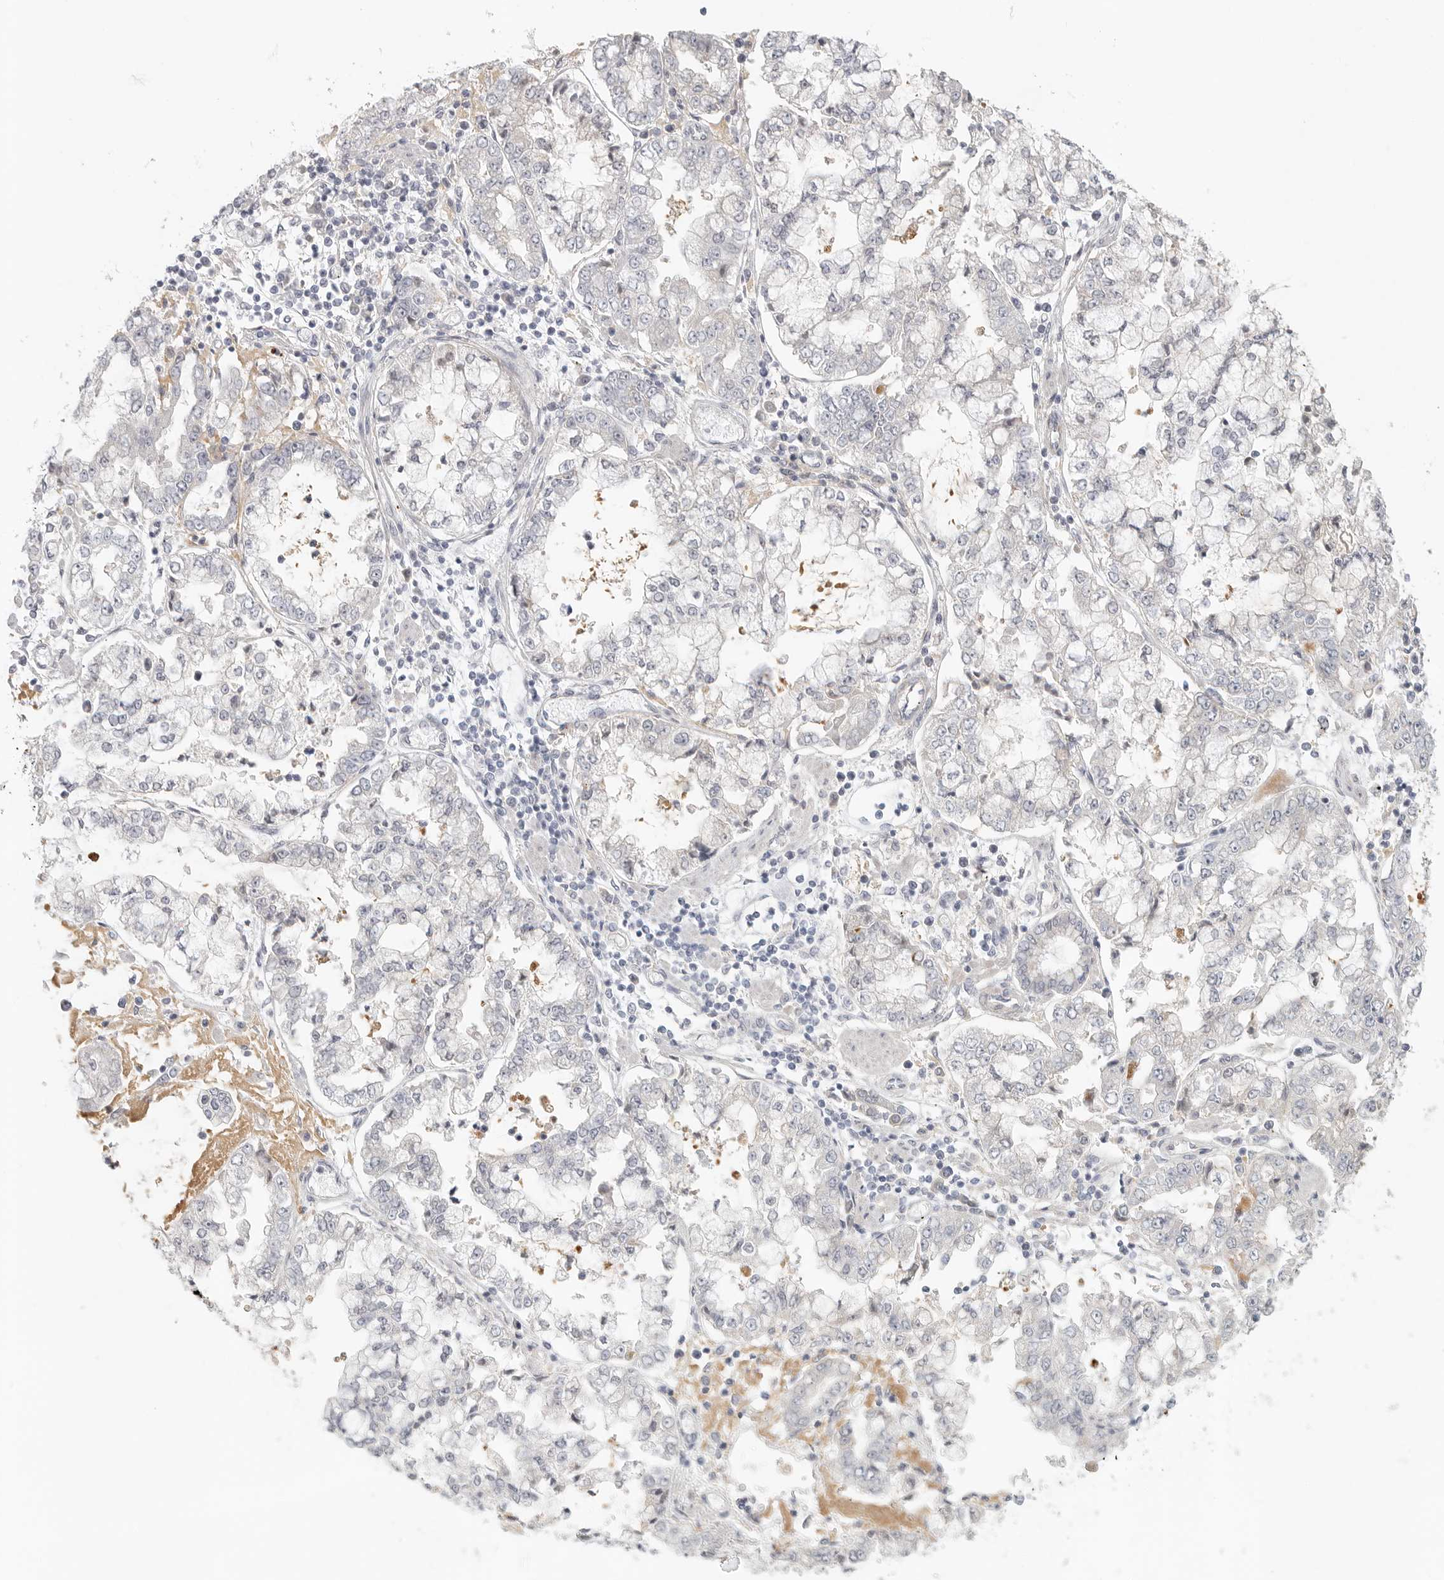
{"staining": {"intensity": "negative", "quantity": "none", "location": "none"}, "tissue": "stomach cancer", "cell_type": "Tumor cells", "image_type": "cancer", "snomed": [{"axis": "morphology", "description": "Adenocarcinoma, NOS"}, {"axis": "topography", "description": "Stomach"}], "caption": "High power microscopy histopathology image of an IHC photomicrograph of stomach adenocarcinoma, revealing no significant staining in tumor cells.", "gene": "HDAC6", "patient": {"sex": "male", "age": 76}}